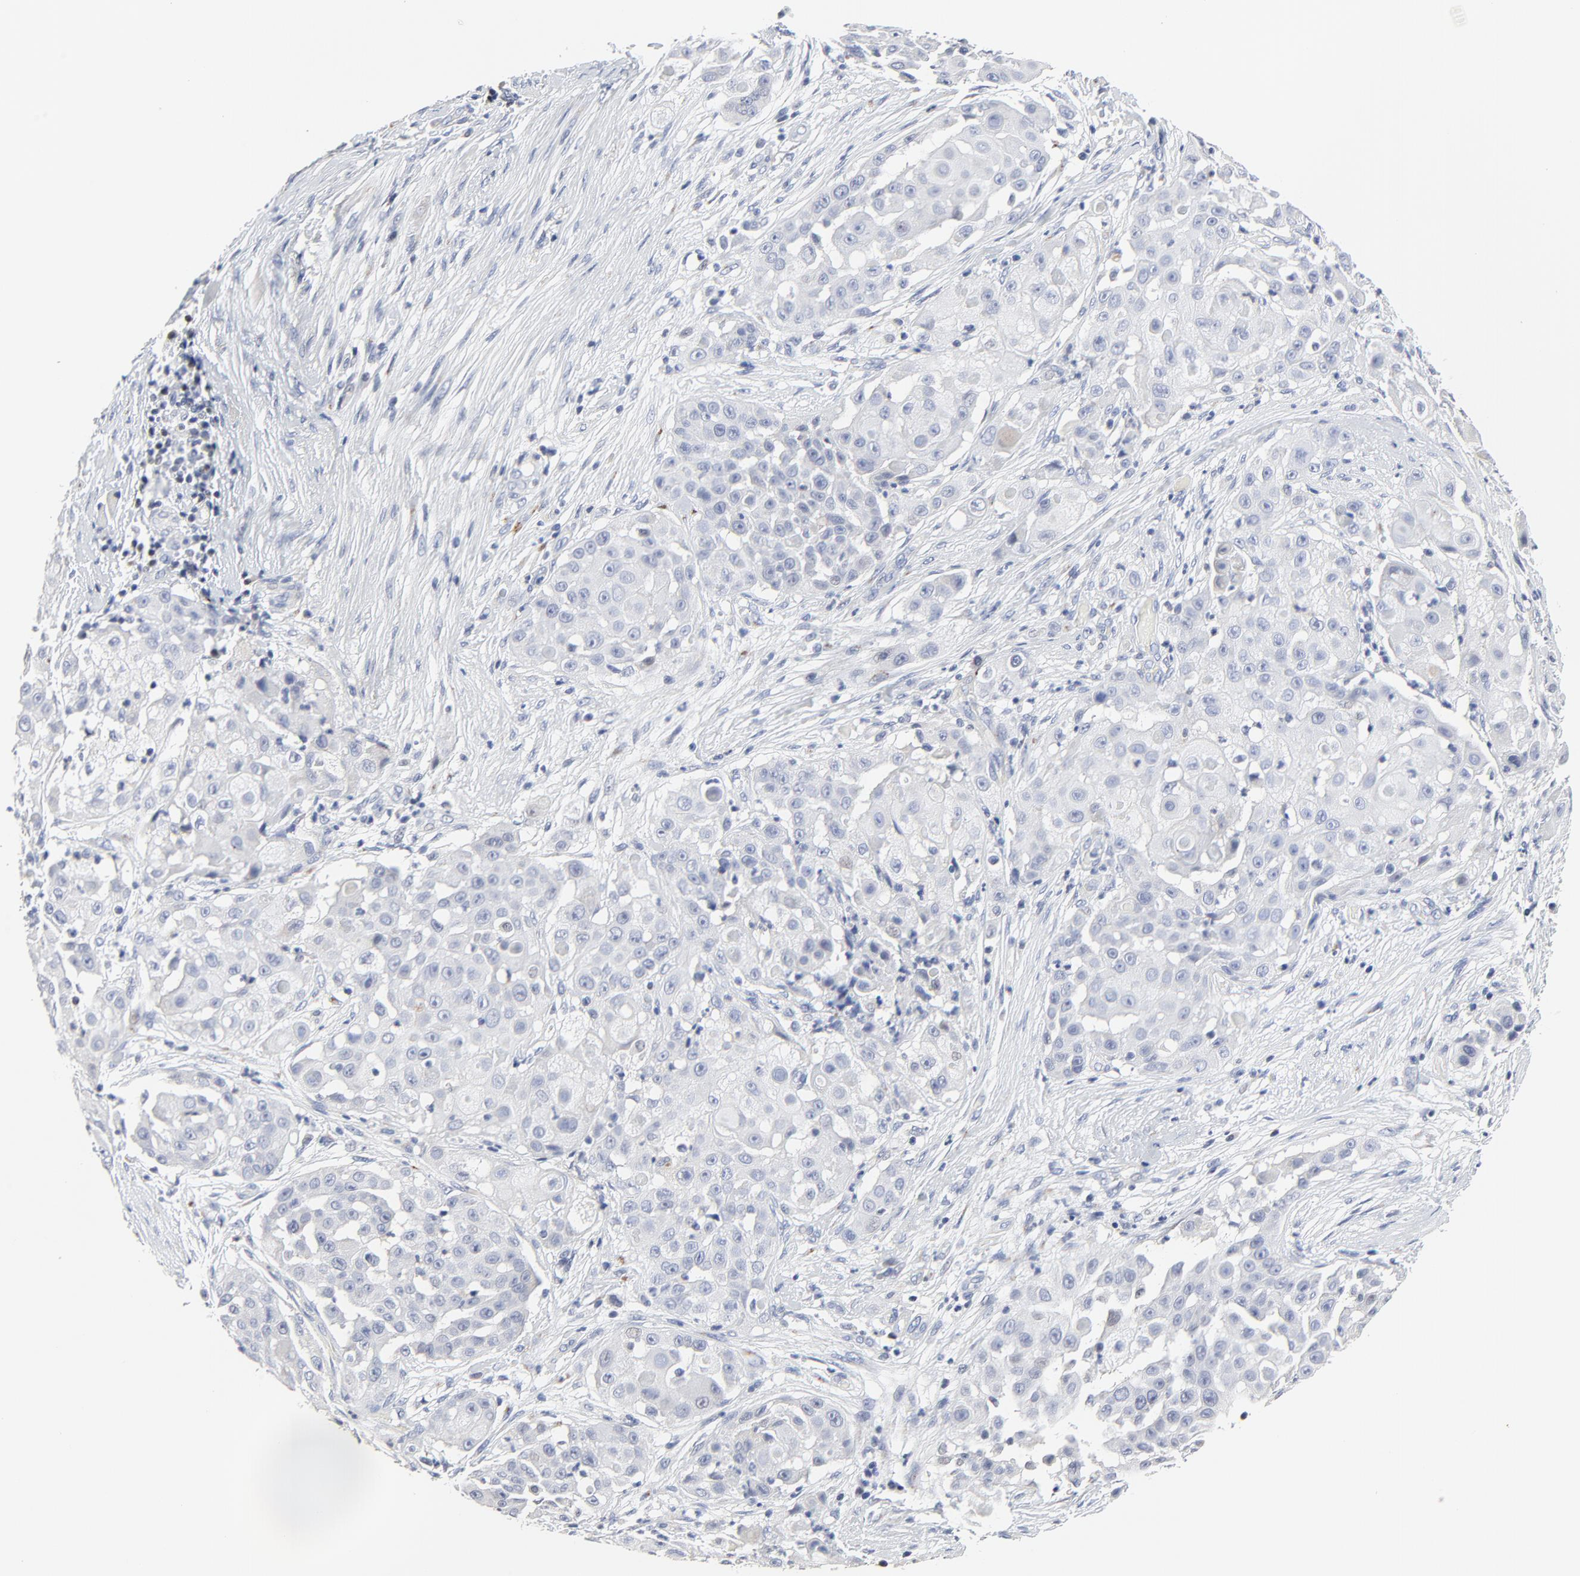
{"staining": {"intensity": "negative", "quantity": "none", "location": "none"}, "tissue": "skin cancer", "cell_type": "Tumor cells", "image_type": "cancer", "snomed": [{"axis": "morphology", "description": "Squamous cell carcinoma, NOS"}, {"axis": "topography", "description": "Skin"}], "caption": "This photomicrograph is of squamous cell carcinoma (skin) stained with immunohistochemistry (IHC) to label a protein in brown with the nuclei are counter-stained blue. There is no positivity in tumor cells. (IHC, brightfield microscopy, high magnification).", "gene": "LNX1", "patient": {"sex": "female", "age": 57}}